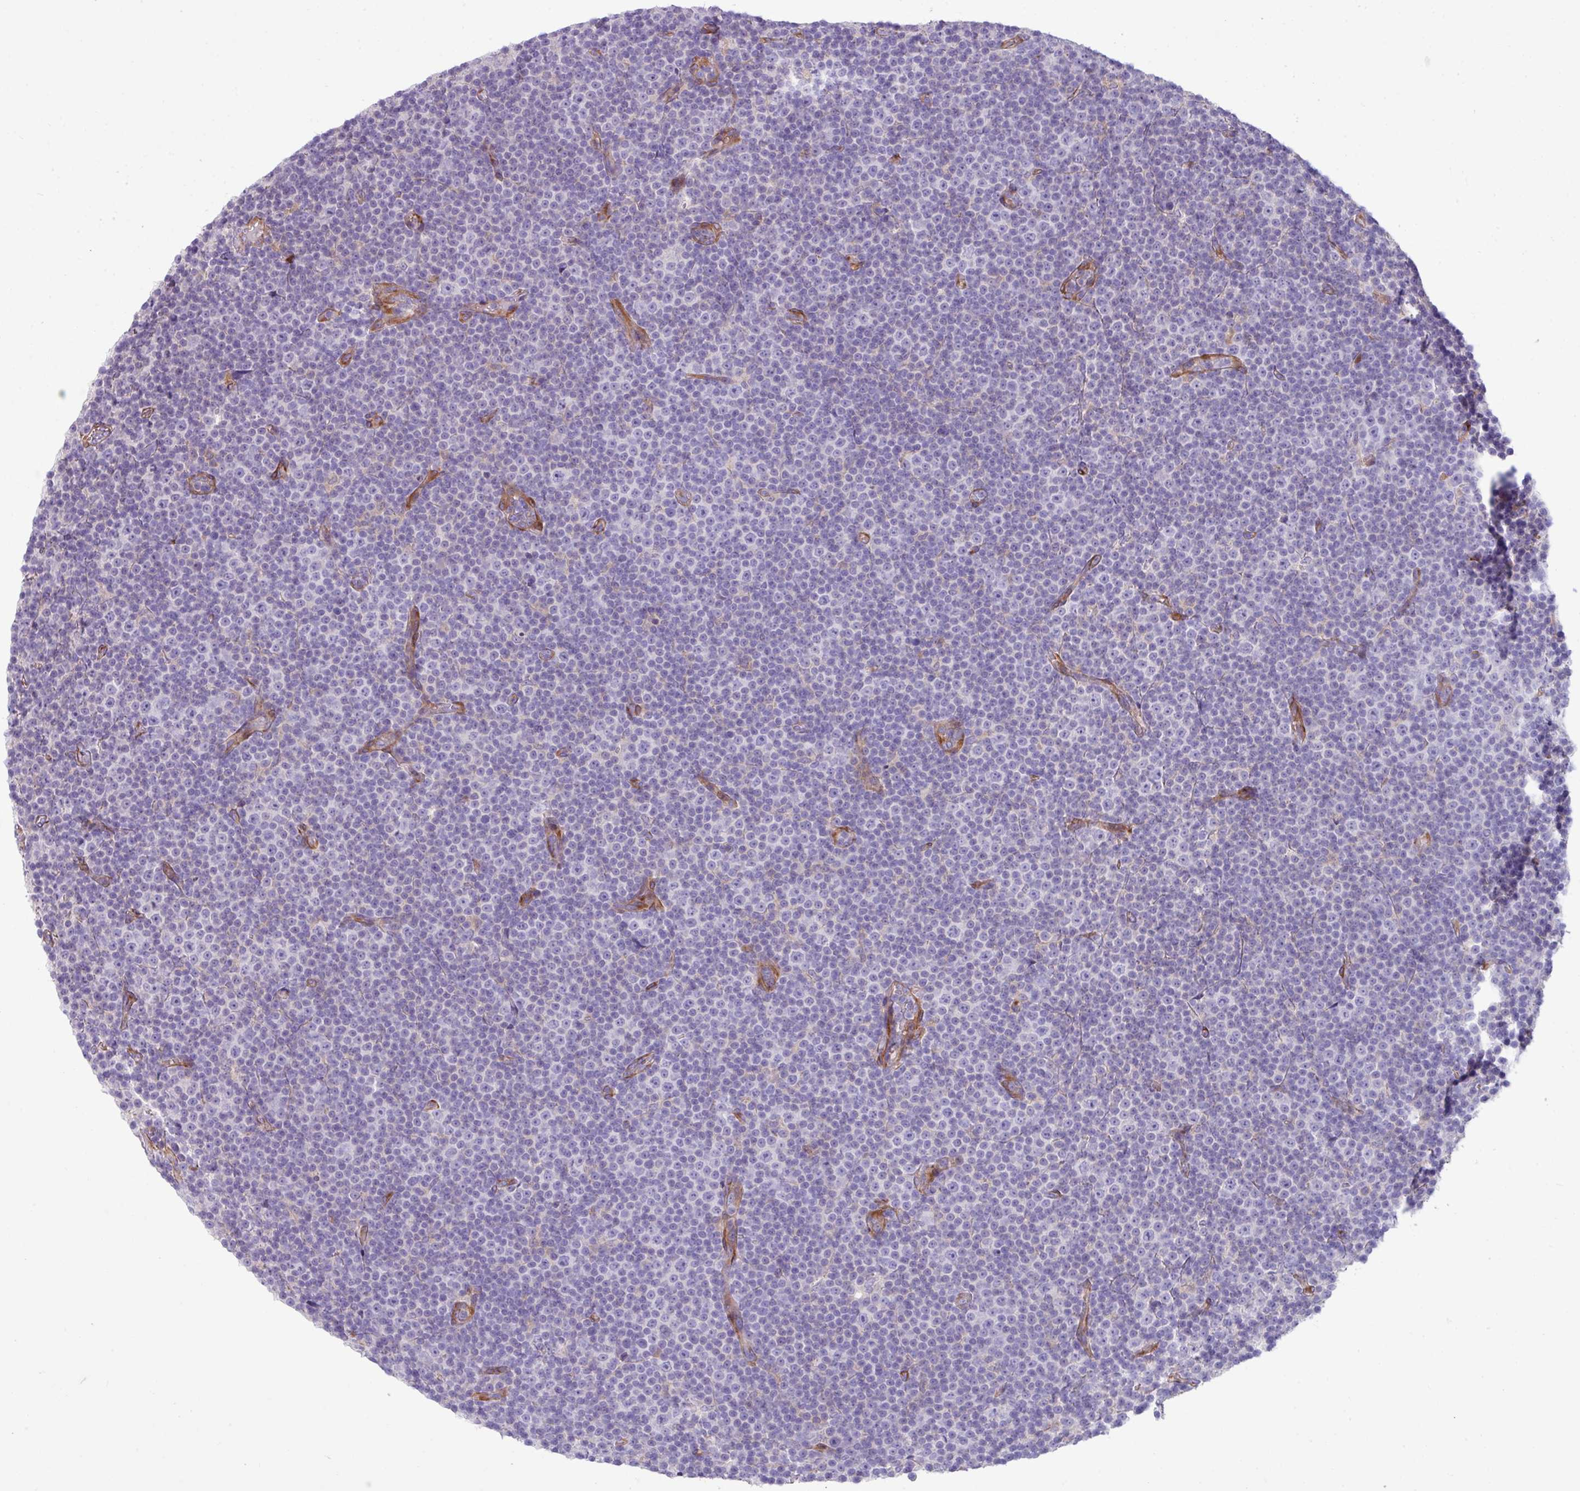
{"staining": {"intensity": "negative", "quantity": "none", "location": "none"}, "tissue": "lymphoma", "cell_type": "Tumor cells", "image_type": "cancer", "snomed": [{"axis": "morphology", "description": "Malignant lymphoma, non-Hodgkin's type, Low grade"}, {"axis": "topography", "description": "Lymph node"}], "caption": "Immunohistochemistry of low-grade malignant lymphoma, non-Hodgkin's type shows no expression in tumor cells. (DAB (3,3'-diaminobenzidine) immunohistochemistry visualized using brightfield microscopy, high magnification).", "gene": "KIRREL3", "patient": {"sex": "female", "age": 67}}